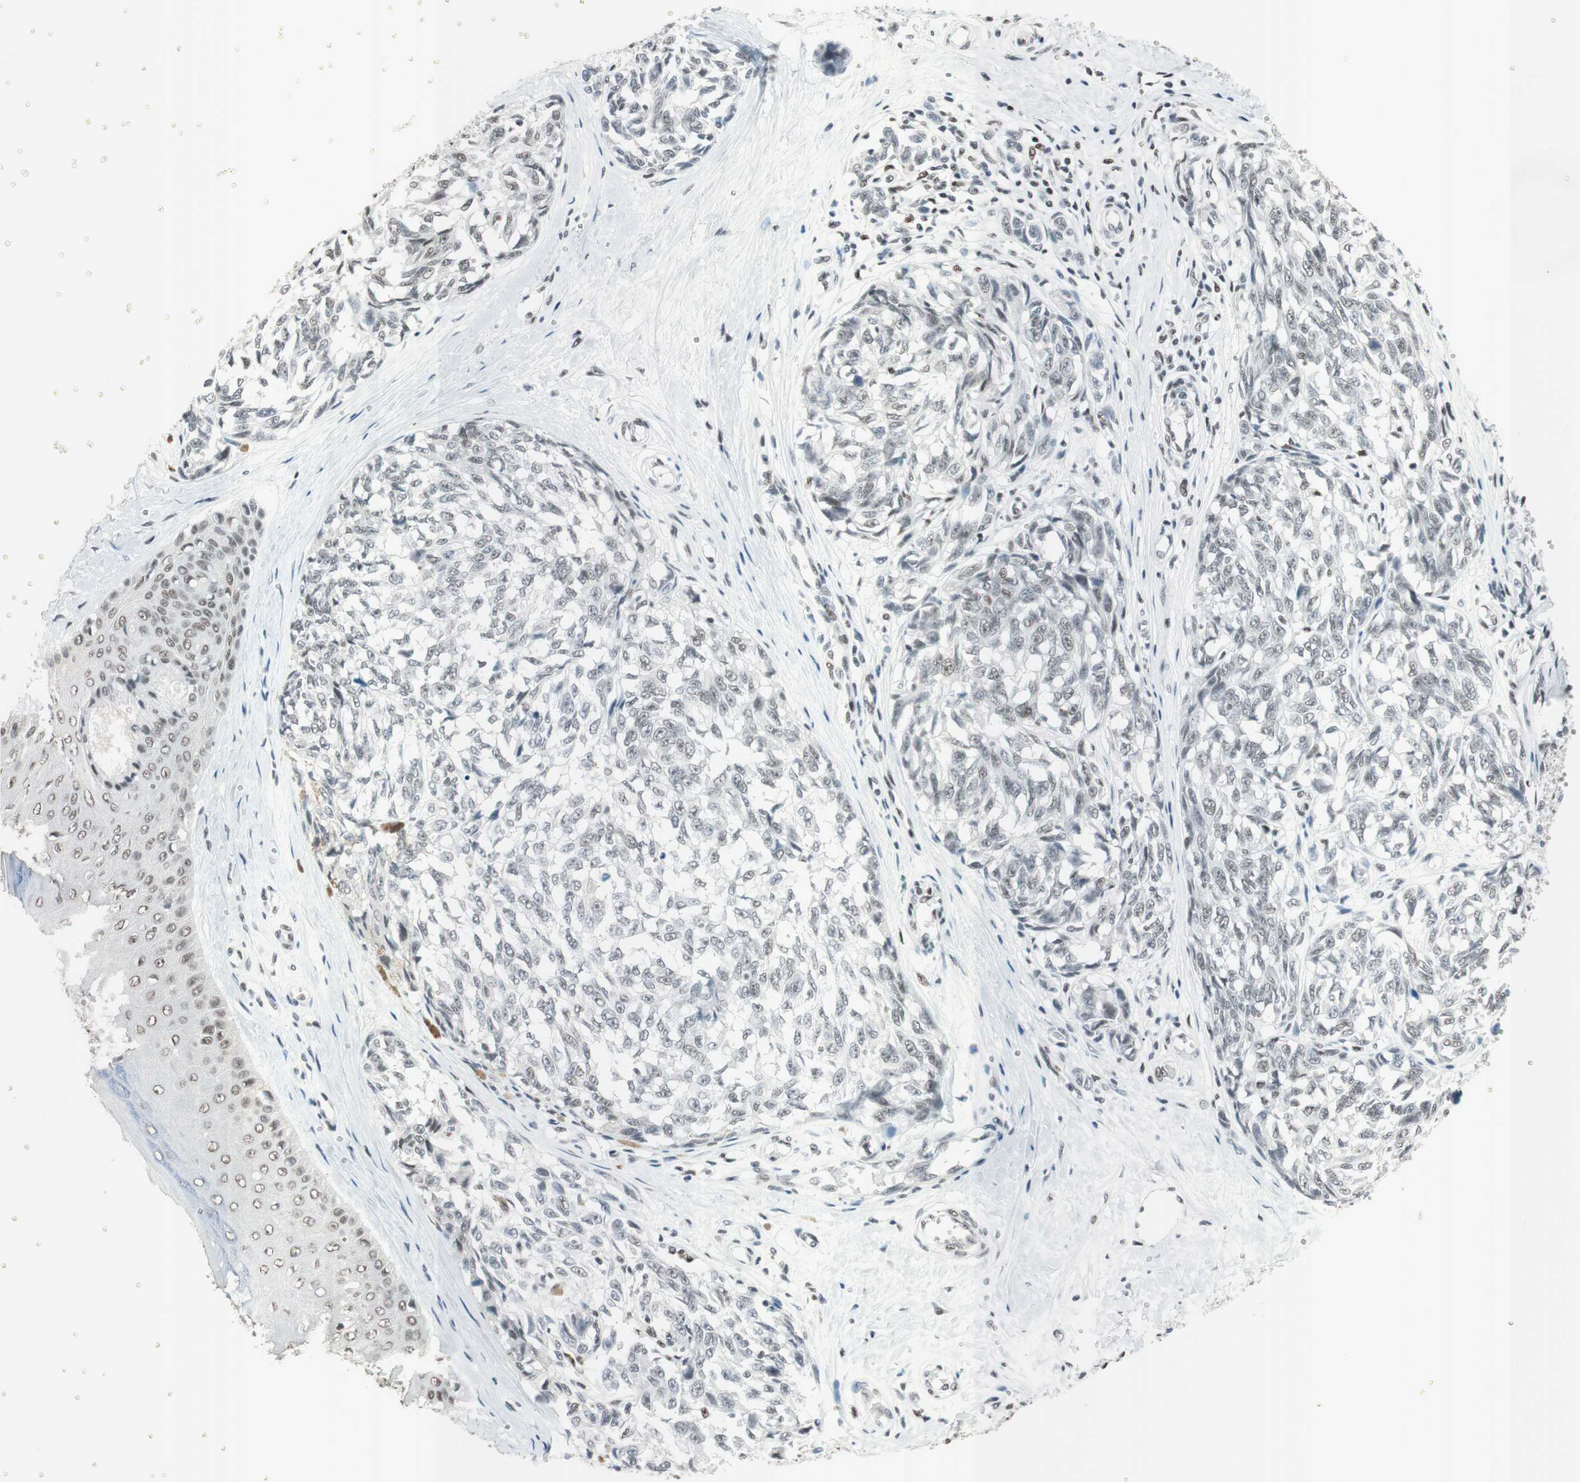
{"staining": {"intensity": "weak", "quantity": "<25%", "location": "nuclear"}, "tissue": "melanoma", "cell_type": "Tumor cells", "image_type": "cancer", "snomed": [{"axis": "morphology", "description": "Malignant melanoma, NOS"}, {"axis": "topography", "description": "Skin"}], "caption": "A photomicrograph of human melanoma is negative for staining in tumor cells.", "gene": "ARID1A", "patient": {"sex": "female", "age": 64}}